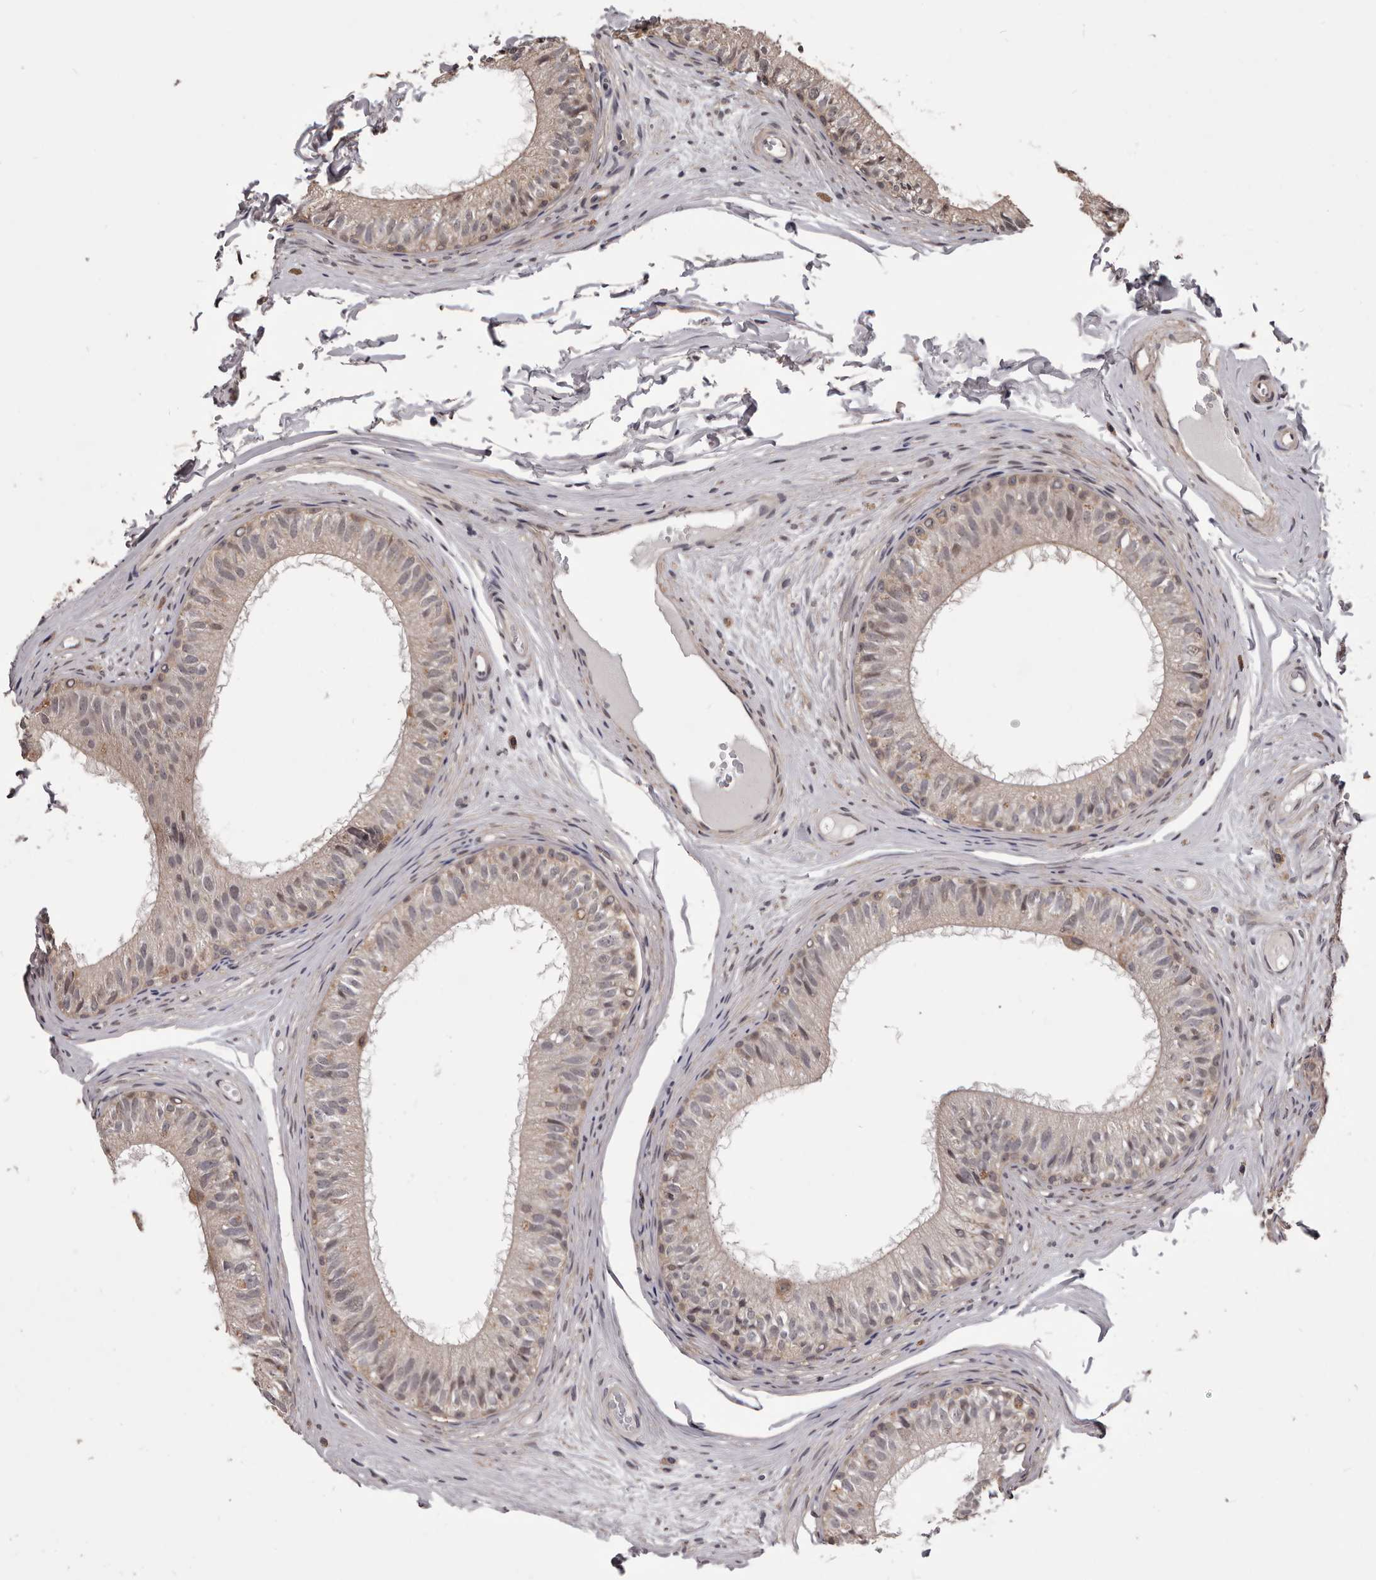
{"staining": {"intensity": "moderate", "quantity": "<25%", "location": "cytoplasmic/membranous,nuclear"}, "tissue": "epididymis", "cell_type": "Glandular cells", "image_type": "normal", "snomed": [{"axis": "morphology", "description": "Normal tissue, NOS"}, {"axis": "morphology", "description": "Seminoma in situ"}, {"axis": "topography", "description": "Testis"}, {"axis": "topography", "description": "Epididymis"}], "caption": "This micrograph exhibits IHC staining of unremarkable human epididymis, with low moderate cytoplasmic/membranous,nuclear expression in approximately <25% of glandular cells.", "gene": "CELF3", "patient": {"sex": "male", "age": 28}}